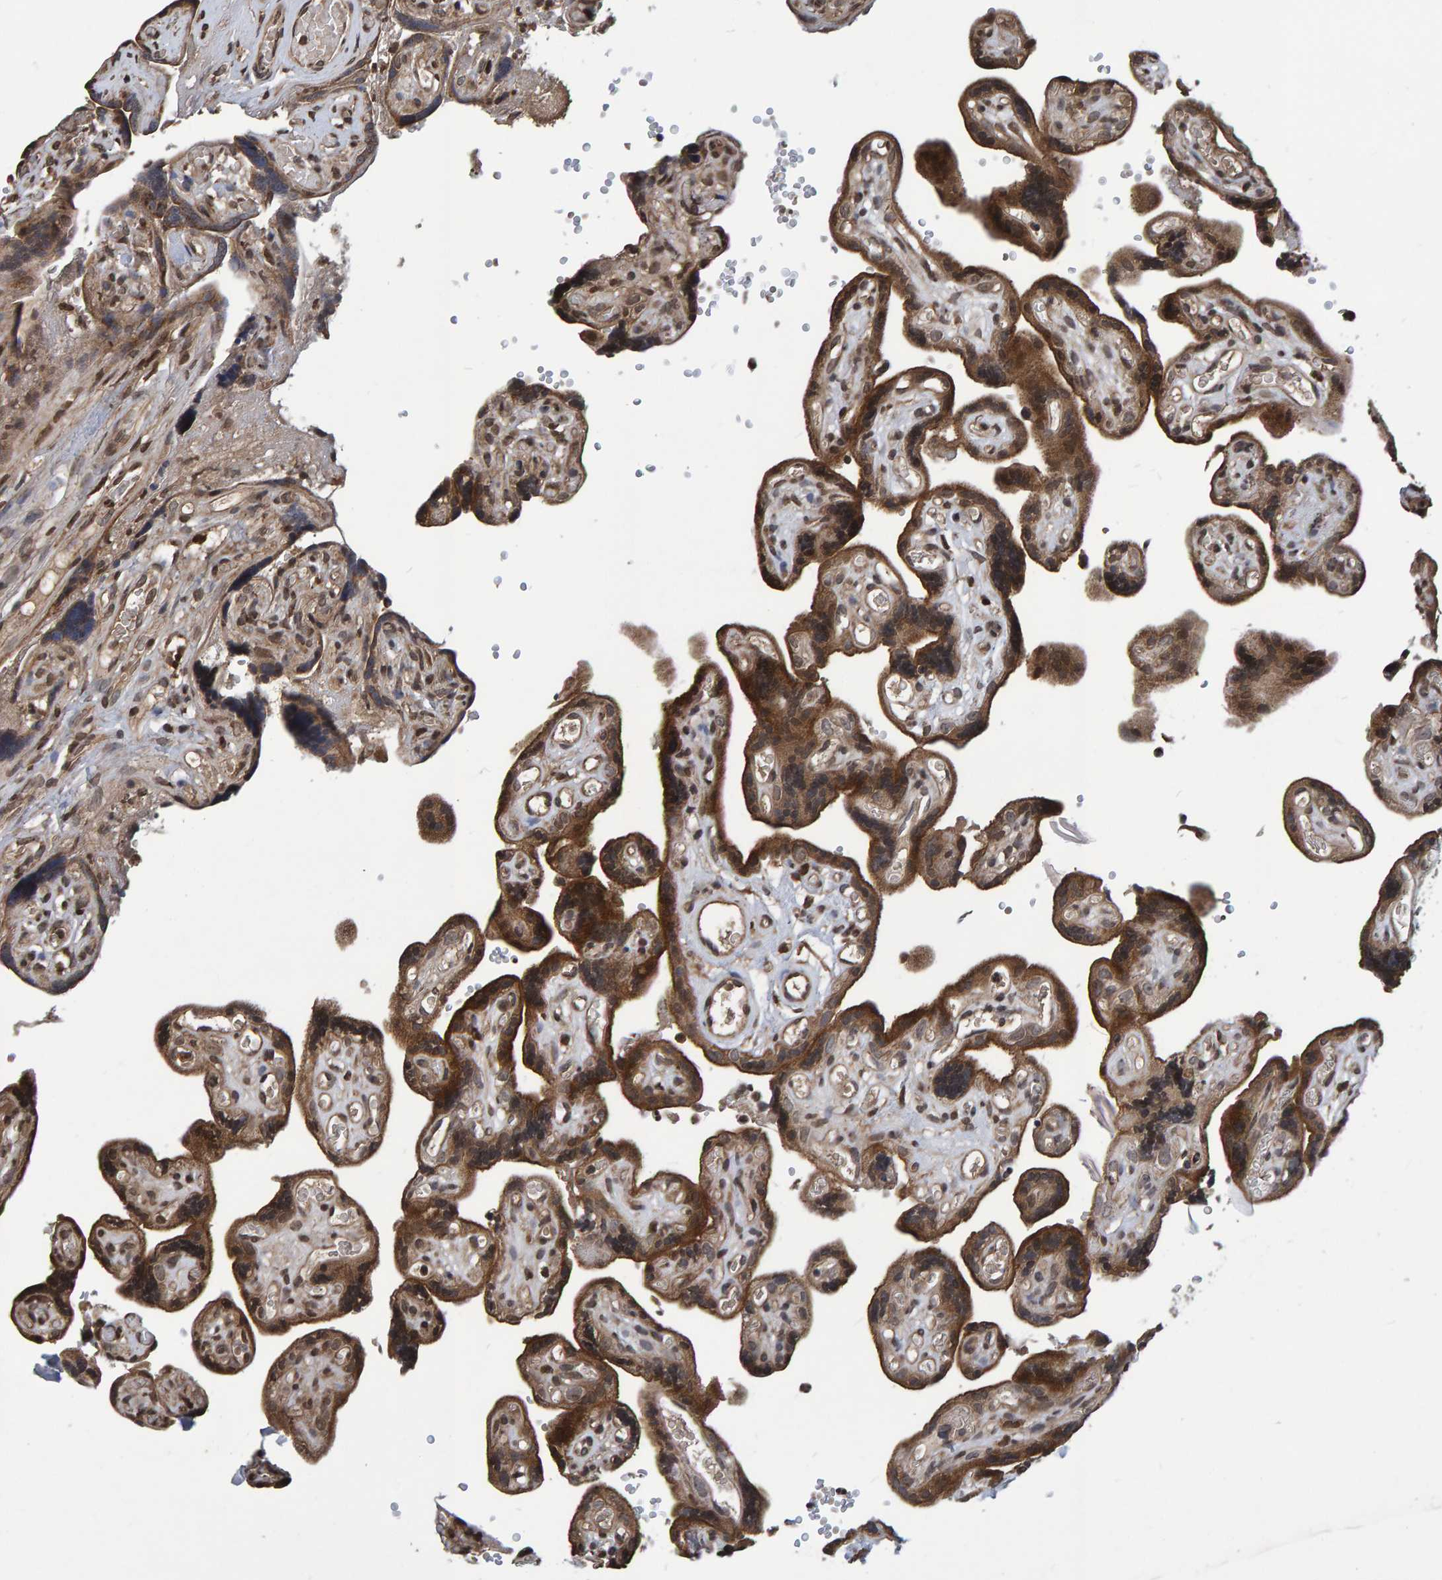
{"staining": {"intensity": "strong", "quantity": ">75%", "location": "cytoplasmic/membranous"}, "tissue": "placenta", "cell_type": "Trophoblastic cells", "image_type": "normal", "snomed": [{"axis": "morphology", "description": "Normal tissue, NOS"}, {"axis": "topography", "description": "Placenta"}], "caption": "An IHC histopathology image of unremarkable tissue is shown. Protein staining in brown highlights strong cytoplasmic/membranous positivity in placenta within trophoblastic cells.", "gene": "GAB2", "patient": {"sex": "female", "age": 30}}